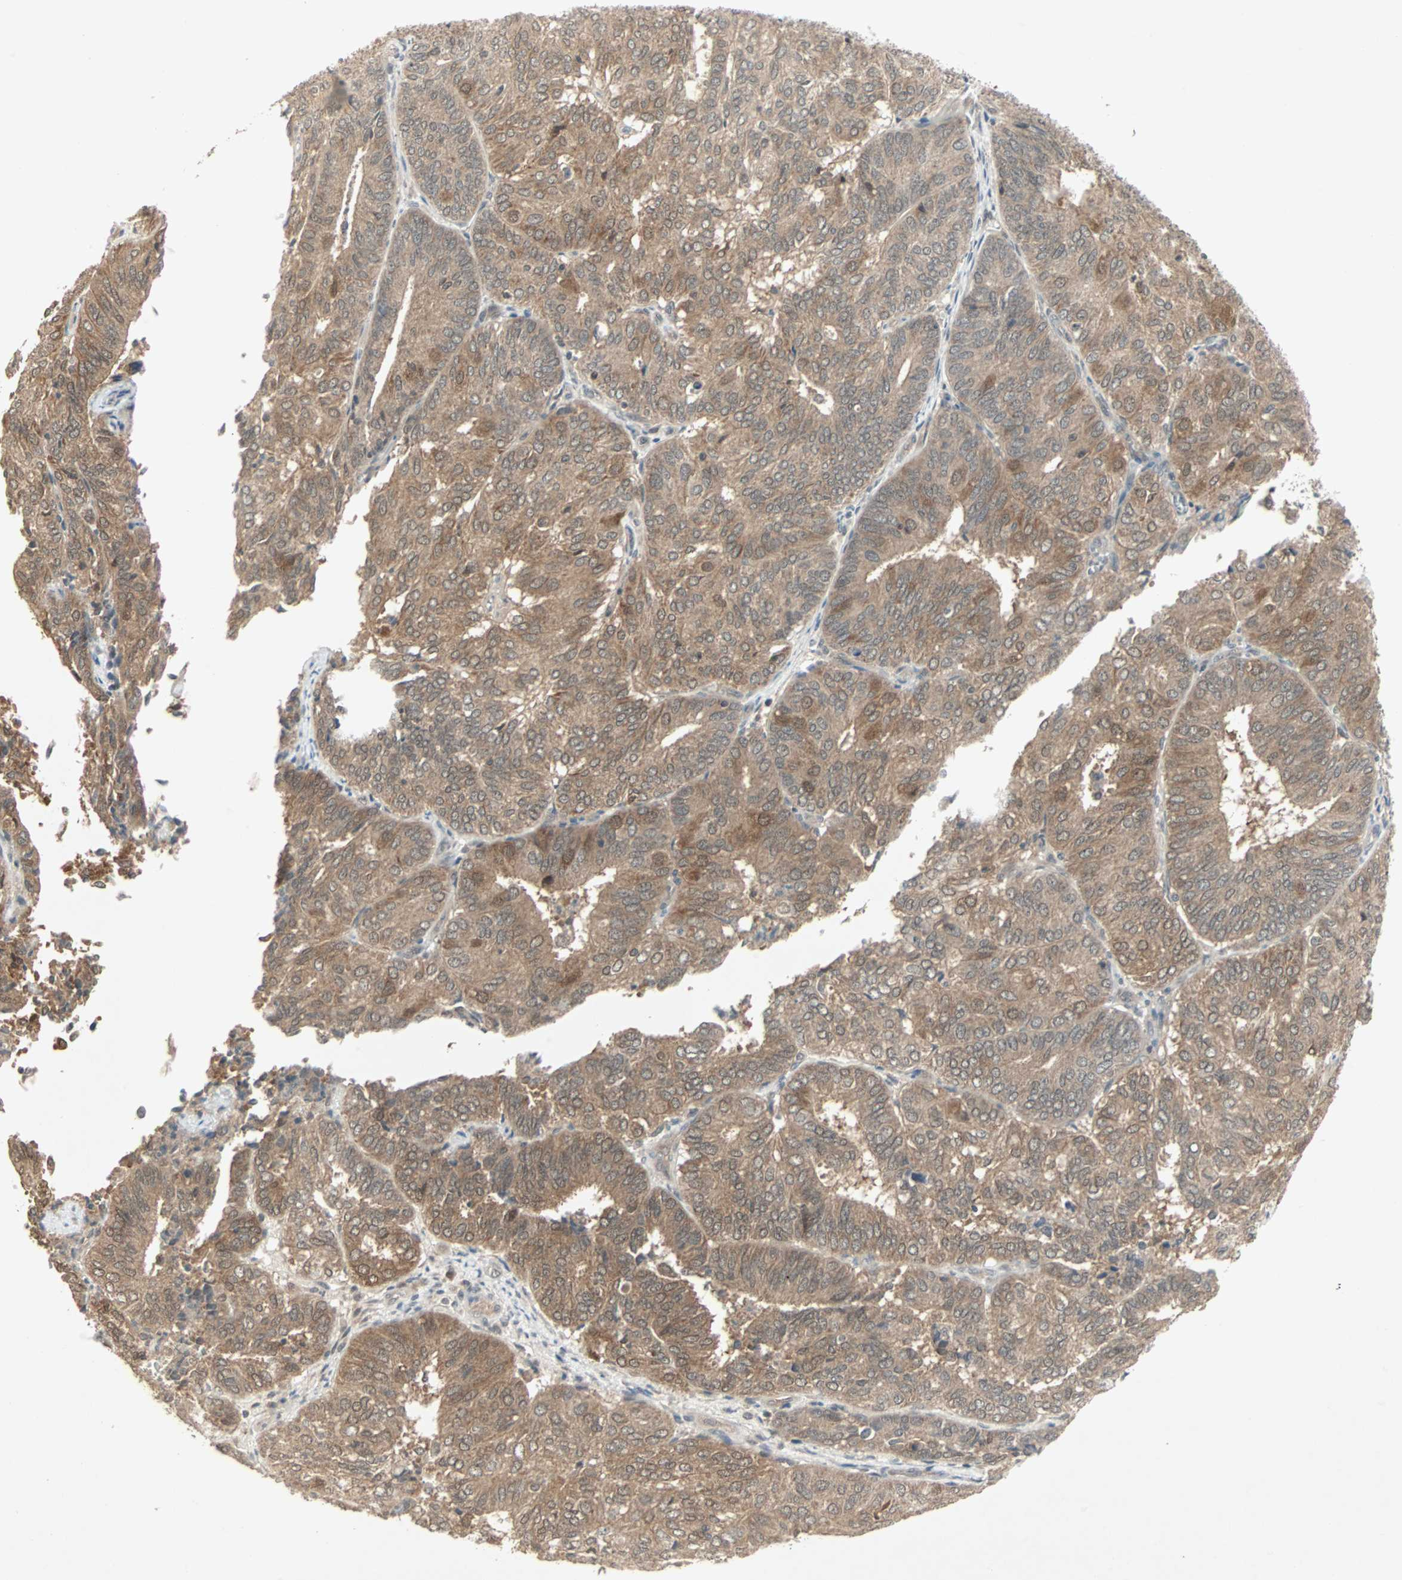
{"staining": {"intensity": "moderate", "quantity": ">75%", "location": "cytoplasmic/membranous"}, "tissue": "endometrial cancer", "cell_type": "Tumor cells", "image_type": "cancer", "snomed": [{"axis": "morphology", "description": "Adenocarcinoma, NOS"}, {"axis": "topography", "description": "Uterus"}], "caption": "The image exhibits staining of adenocarcinoma (endometrial), revealing moderate cytoplasmic/membranous protein staining (brown color) within tumor cells.", "gene": "PTPA", "patient": {"sex": "female", "age": 60}}